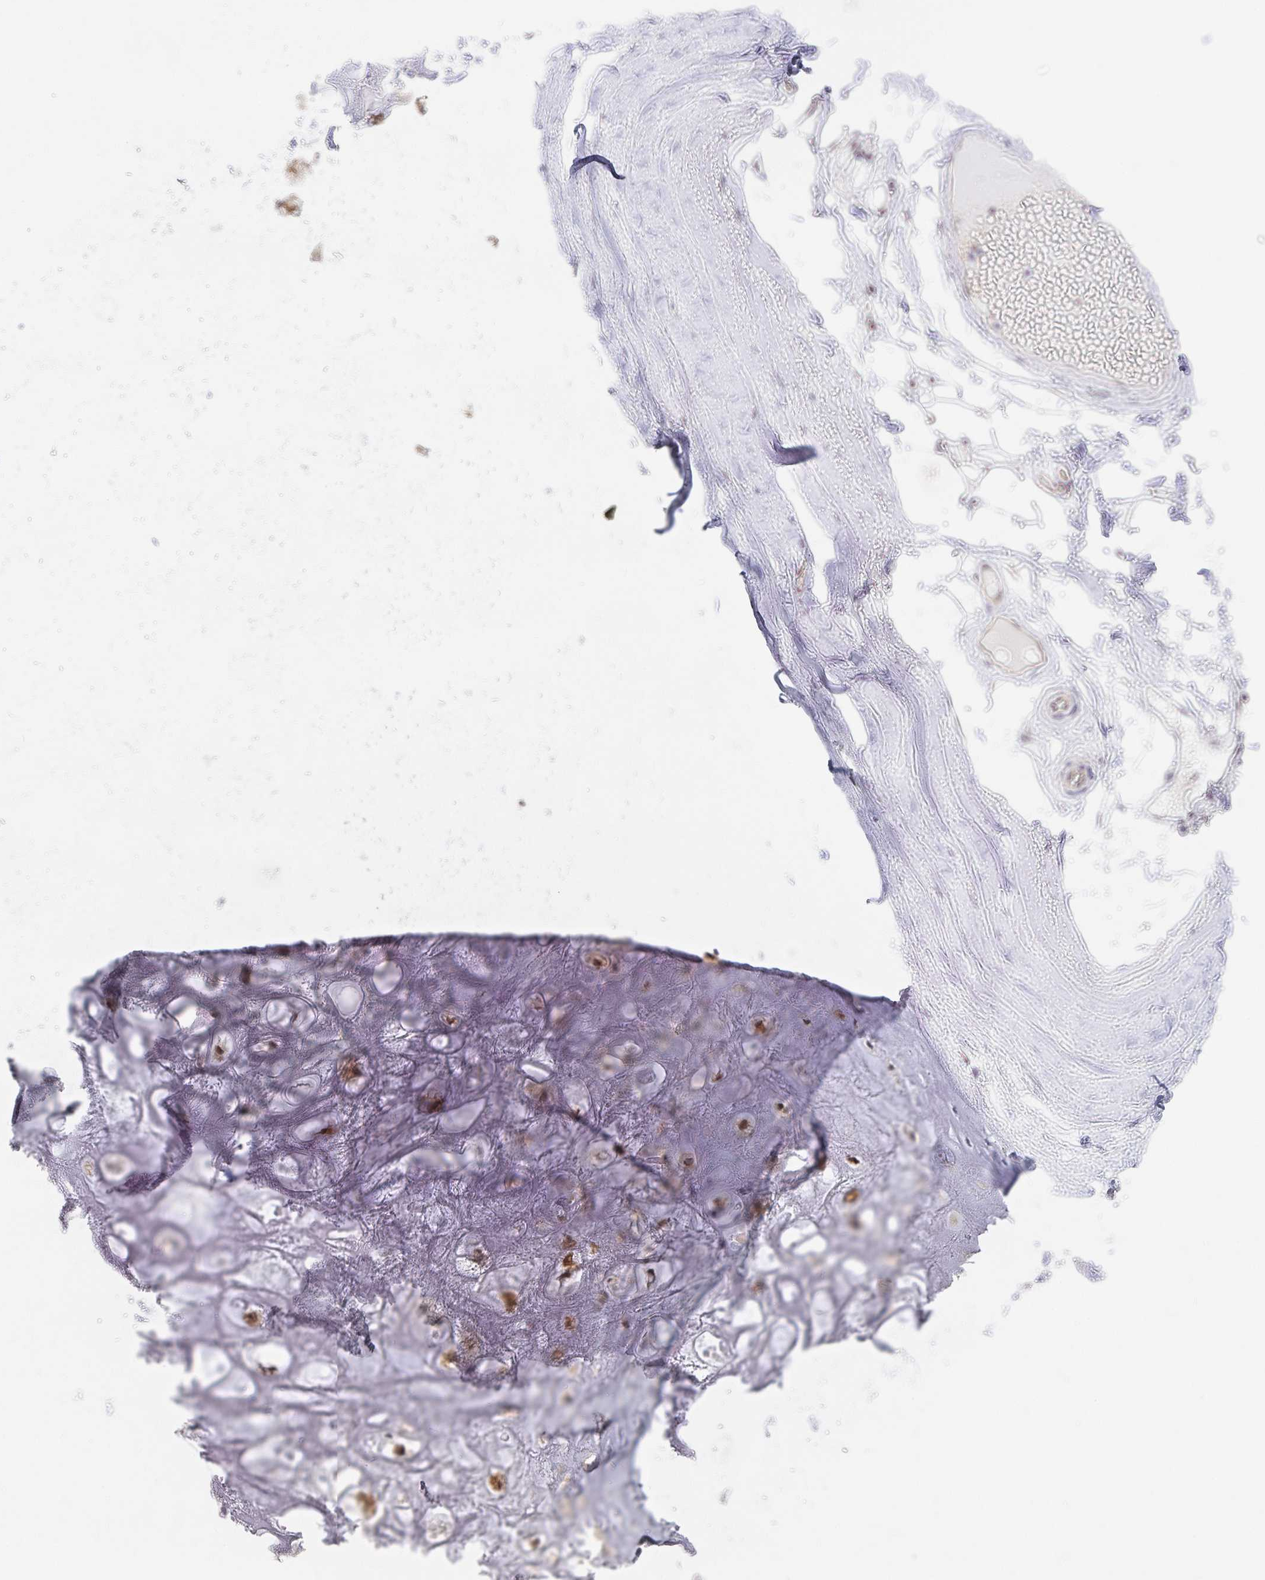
{"staining": {"intensity": "moderate", "quantity": "25%-75%", "location": "cytoplasmic/membranous,nuclear"}, "tissue": "soft tissue", "cell_type": "Chondrocytes", "image_type": "normal", "snomed": [{"axis": "morphology", "description": "Normal tissue, NOS"}, {"axis": "topography", "description": "Lymph node"}, {"axis": "topography", "description": "Cartilage tissue"}, {"axis": "topography", "description": "Nasopharynx"}], "caption": "This histopathology image demonstrates IHC staining of benign soft tissue, with medium moderate cytoplasmic/membranous,nuclear expression in approximately 25%-75% of chondrocytes.", "gene": "RAB9B", "patient": {"sex": "male", "age": 63}}